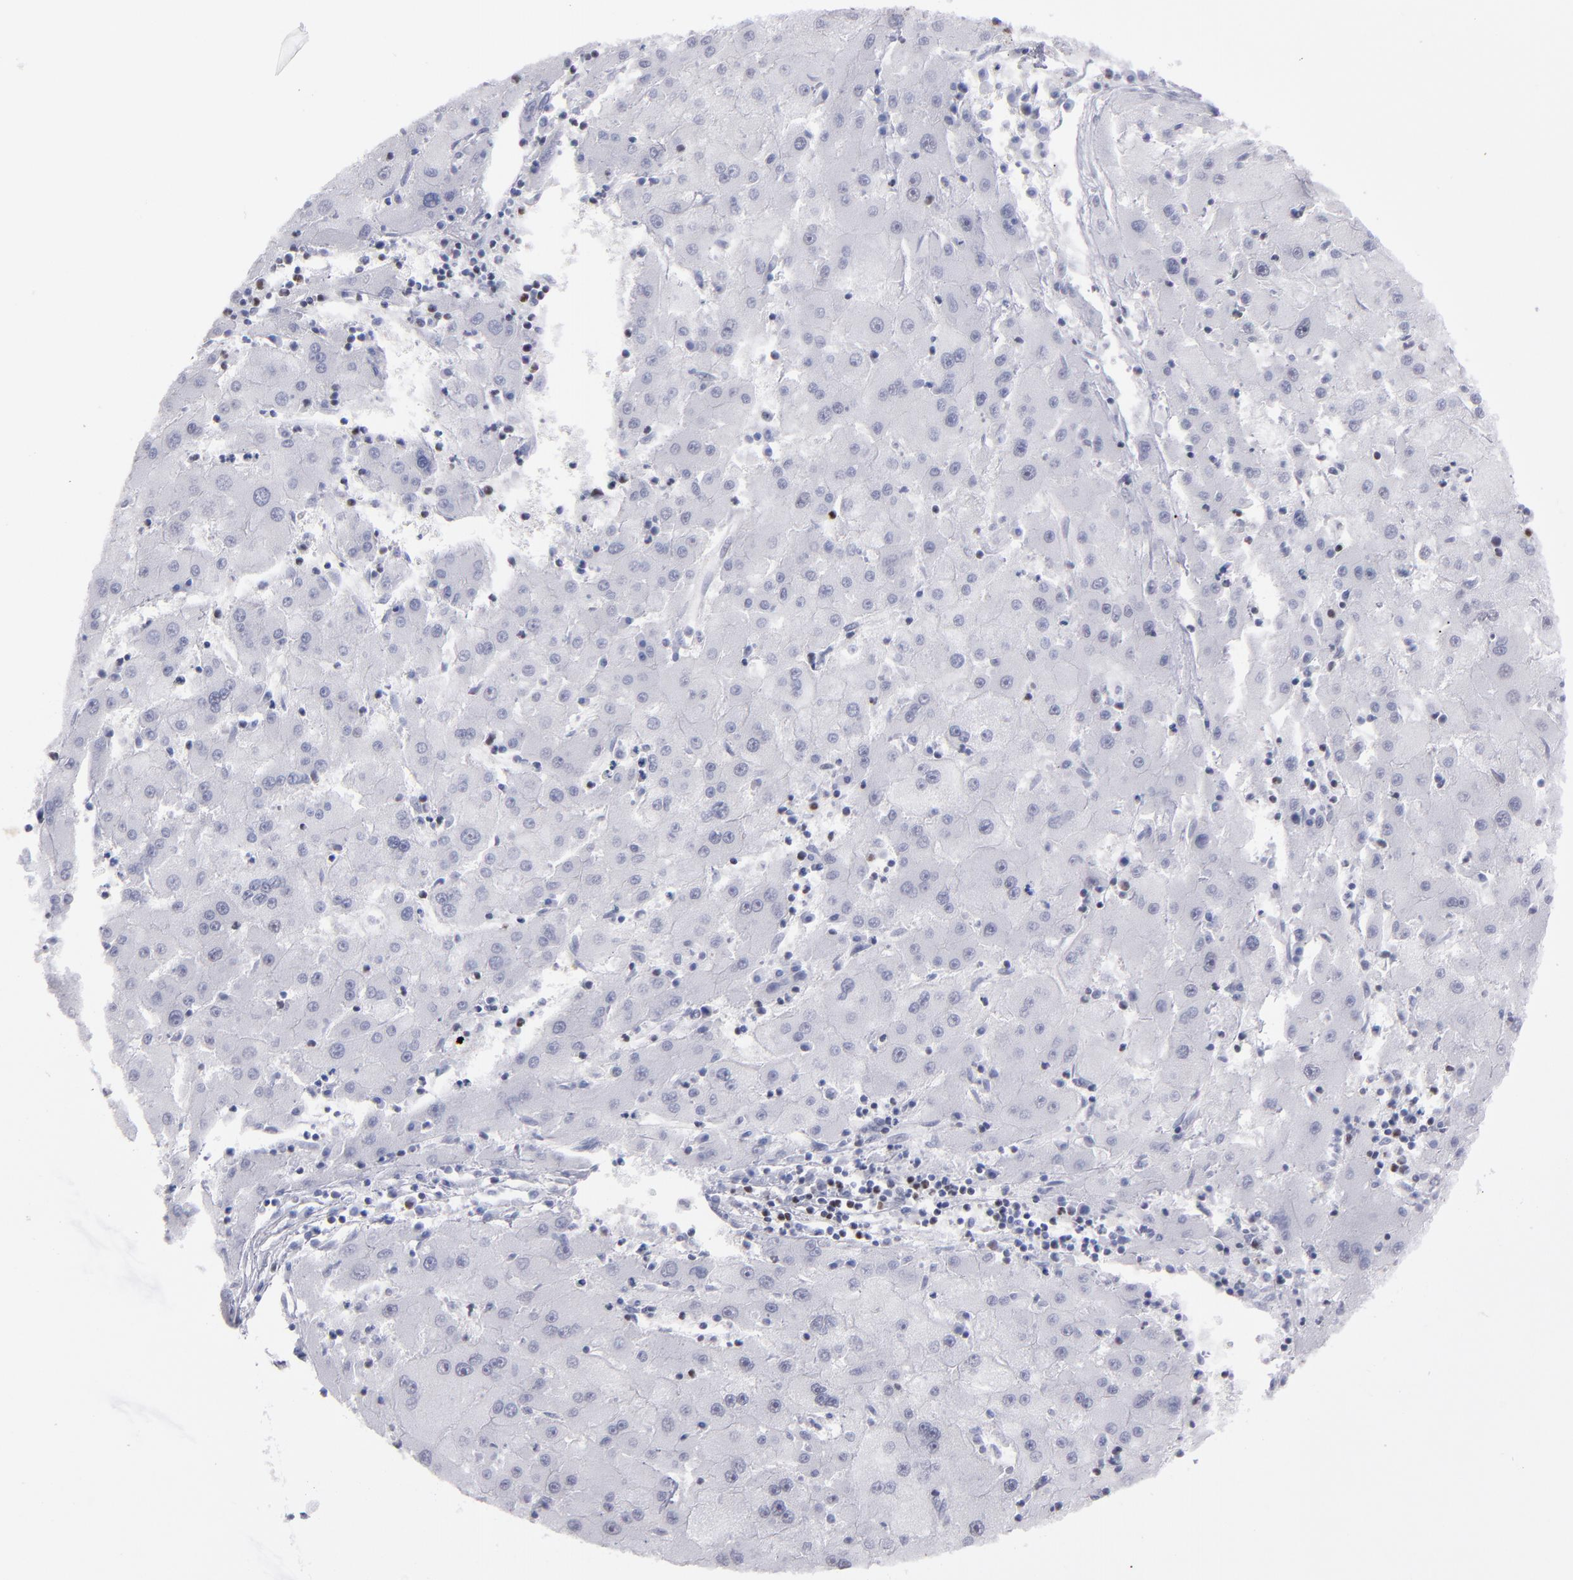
{"staining": {"intensity": "negative", "quantity": "none", "location": "none"}, "tissue": "liver cancer", "cell_type": "Tumor cells", "image_type": "cancer", "snomed": [{"axis": "morphology", "description": "Carcinoma, Hepatocellular, NOS"}, {"axis": "topography", "description": "Liver"}], "caption": "Immunohistochemistry of human liver cancer shows no positivity in tumor cells.", "gene": "TERF2", "patient": {"sex": "male", "age": 72}}